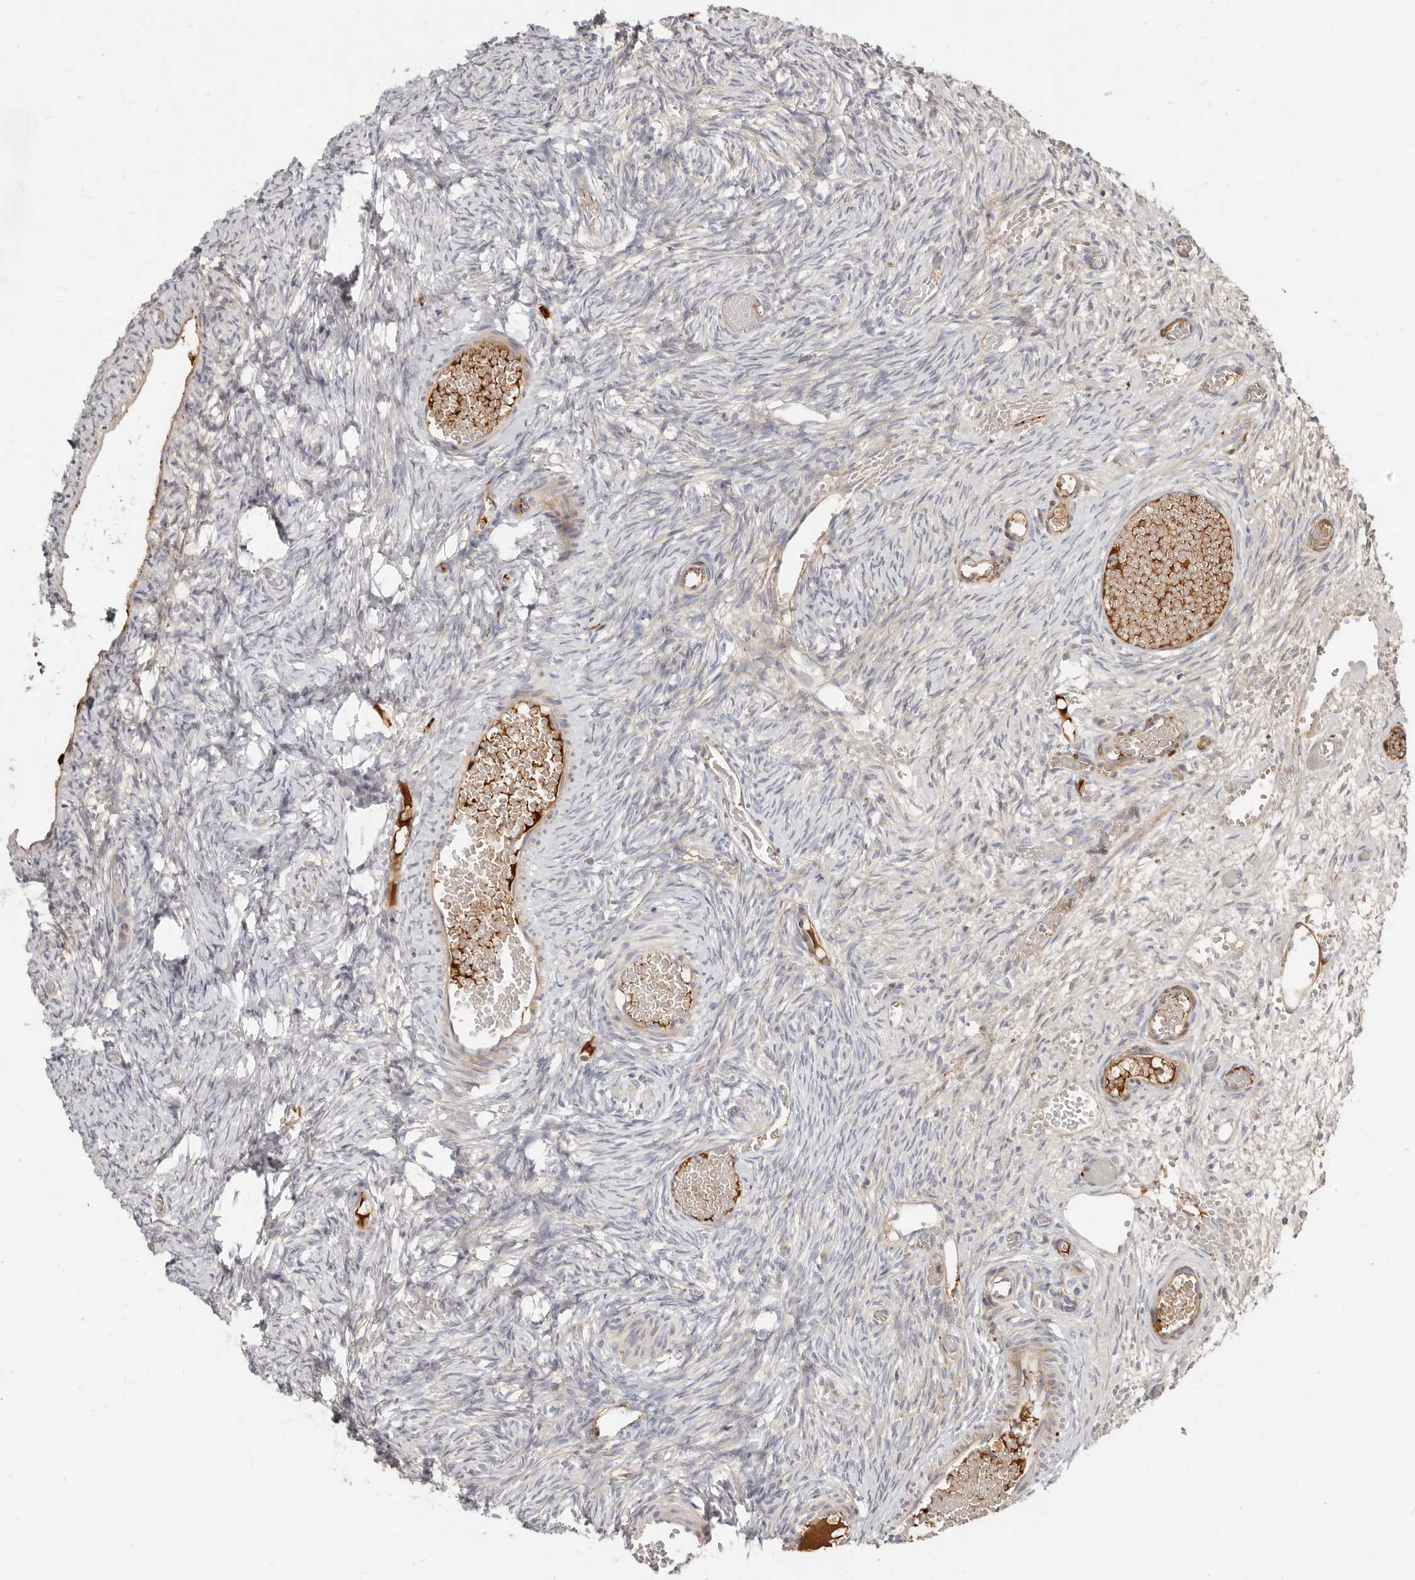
{"staining": {"intensity": "negative", "quantity": "none", "location": "none"}, "tissue": "ovary", "cell_type": "Ovarian stroma cells", "image_type": "normal", "snomed": [{"axis": "morphology", "description": "Adenocarcinoma, NOS"}, {"axis": "topography", "description": "Endometrium"}], "caption": "This is an IHC photomicrograph of unremarkable ovary. There is no positivity in ovarian stroma cells.", "gene": "MTFR2", "patient": {"sex": "female", "age": 32}}